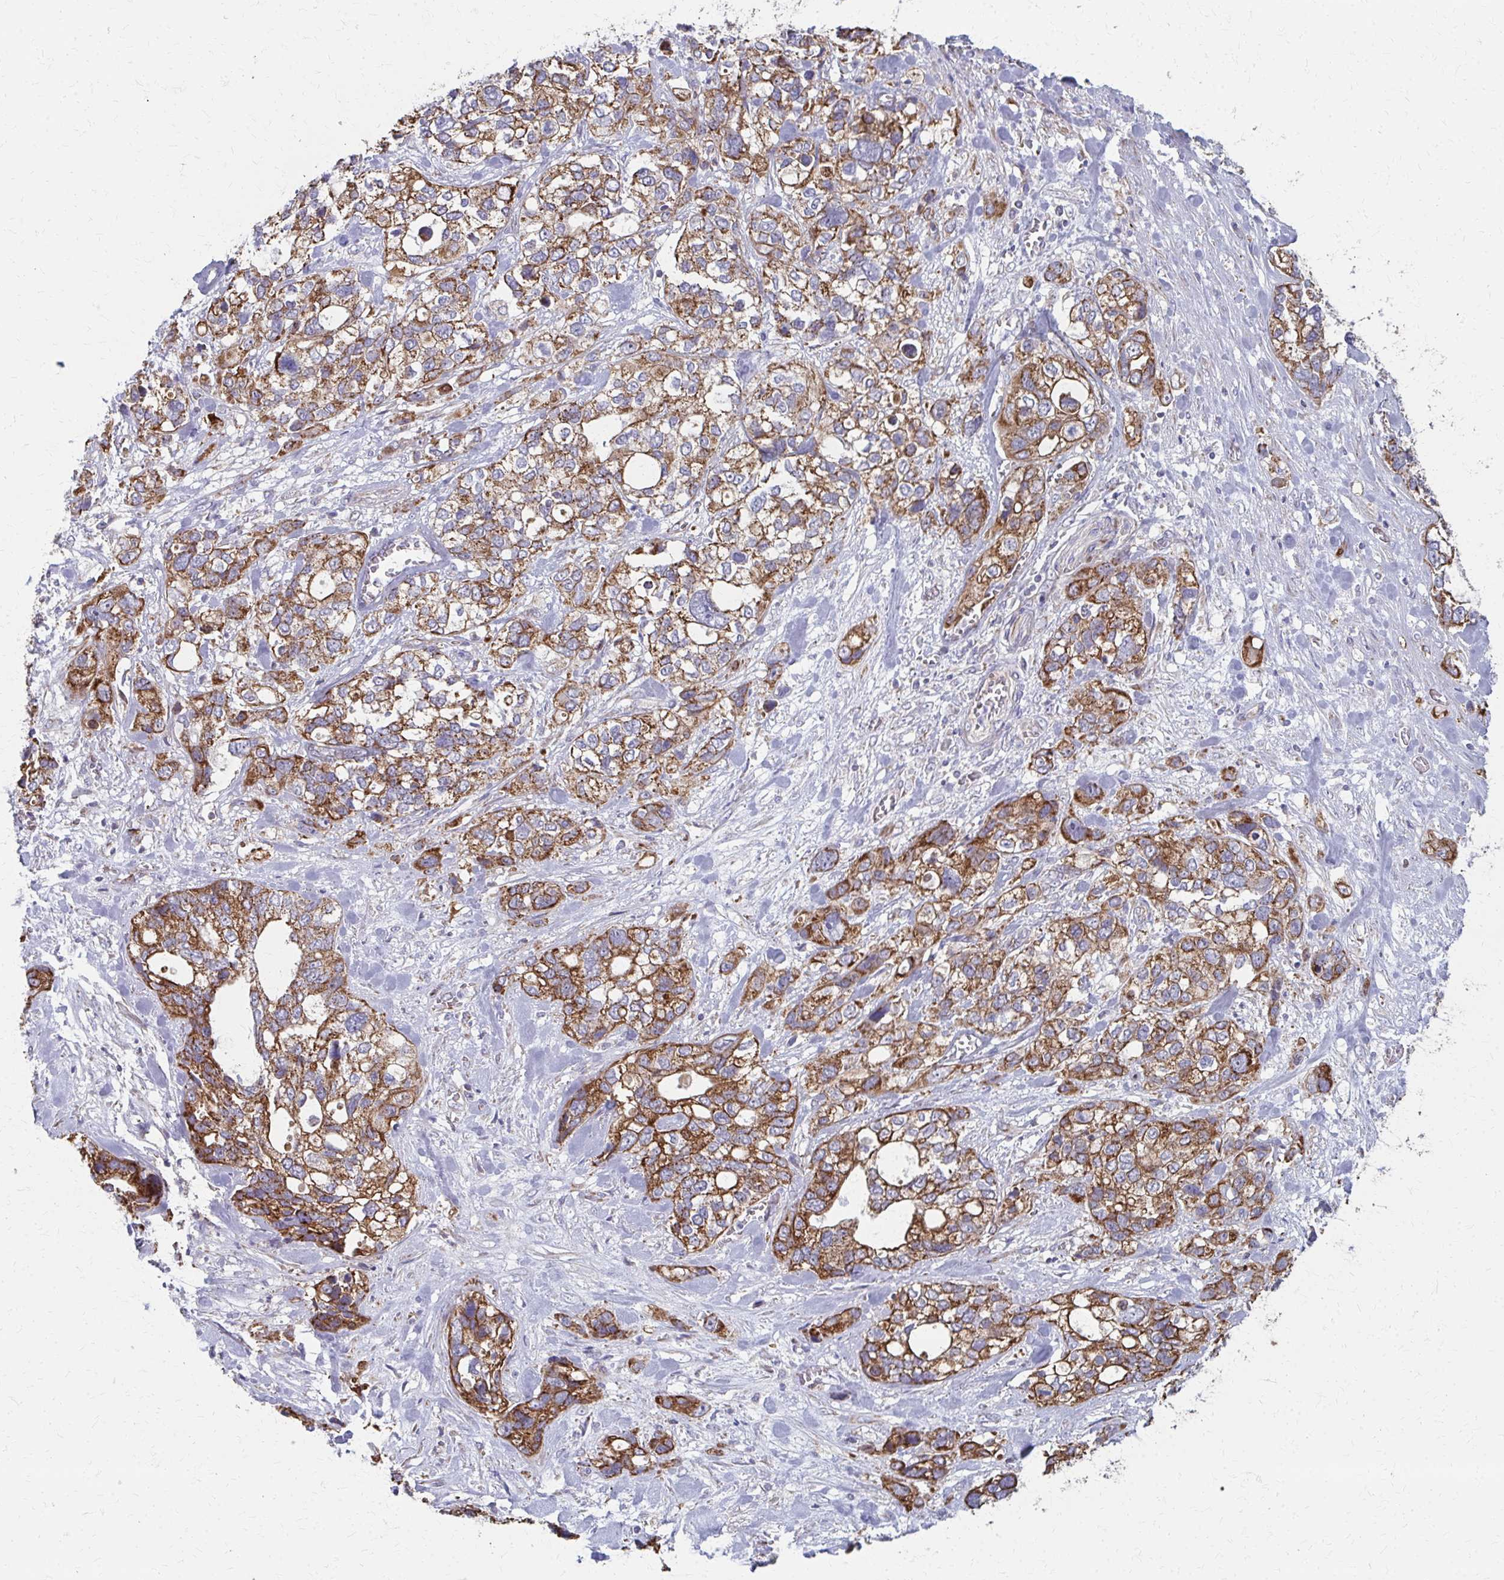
{"staining": {"intensity": "moderate", "quantity": ">75%", "location": "cytoplasmic/membranous"}, "tissue": "stomach cancer", "cell_type": "Tumor cells", "image_type": "cancer", "snomed": [{"axis": "morphology", "description": "Adenocarcinoma, NOS"}, {"axis": "topography", "description": "Stomach, upper"}], "caption": "Protein positivity by immunohistochemistry (IHC) displays moderate cytoplasmic/membranous positivity in approximately >75% of tumor cells in stomach cancer (adenocarcinoma). The protein of interest is shown in brown color, while the nuclei are stained blue.", "gene": "FAHD1", "patient": {"sex": "female", "age": 81}}